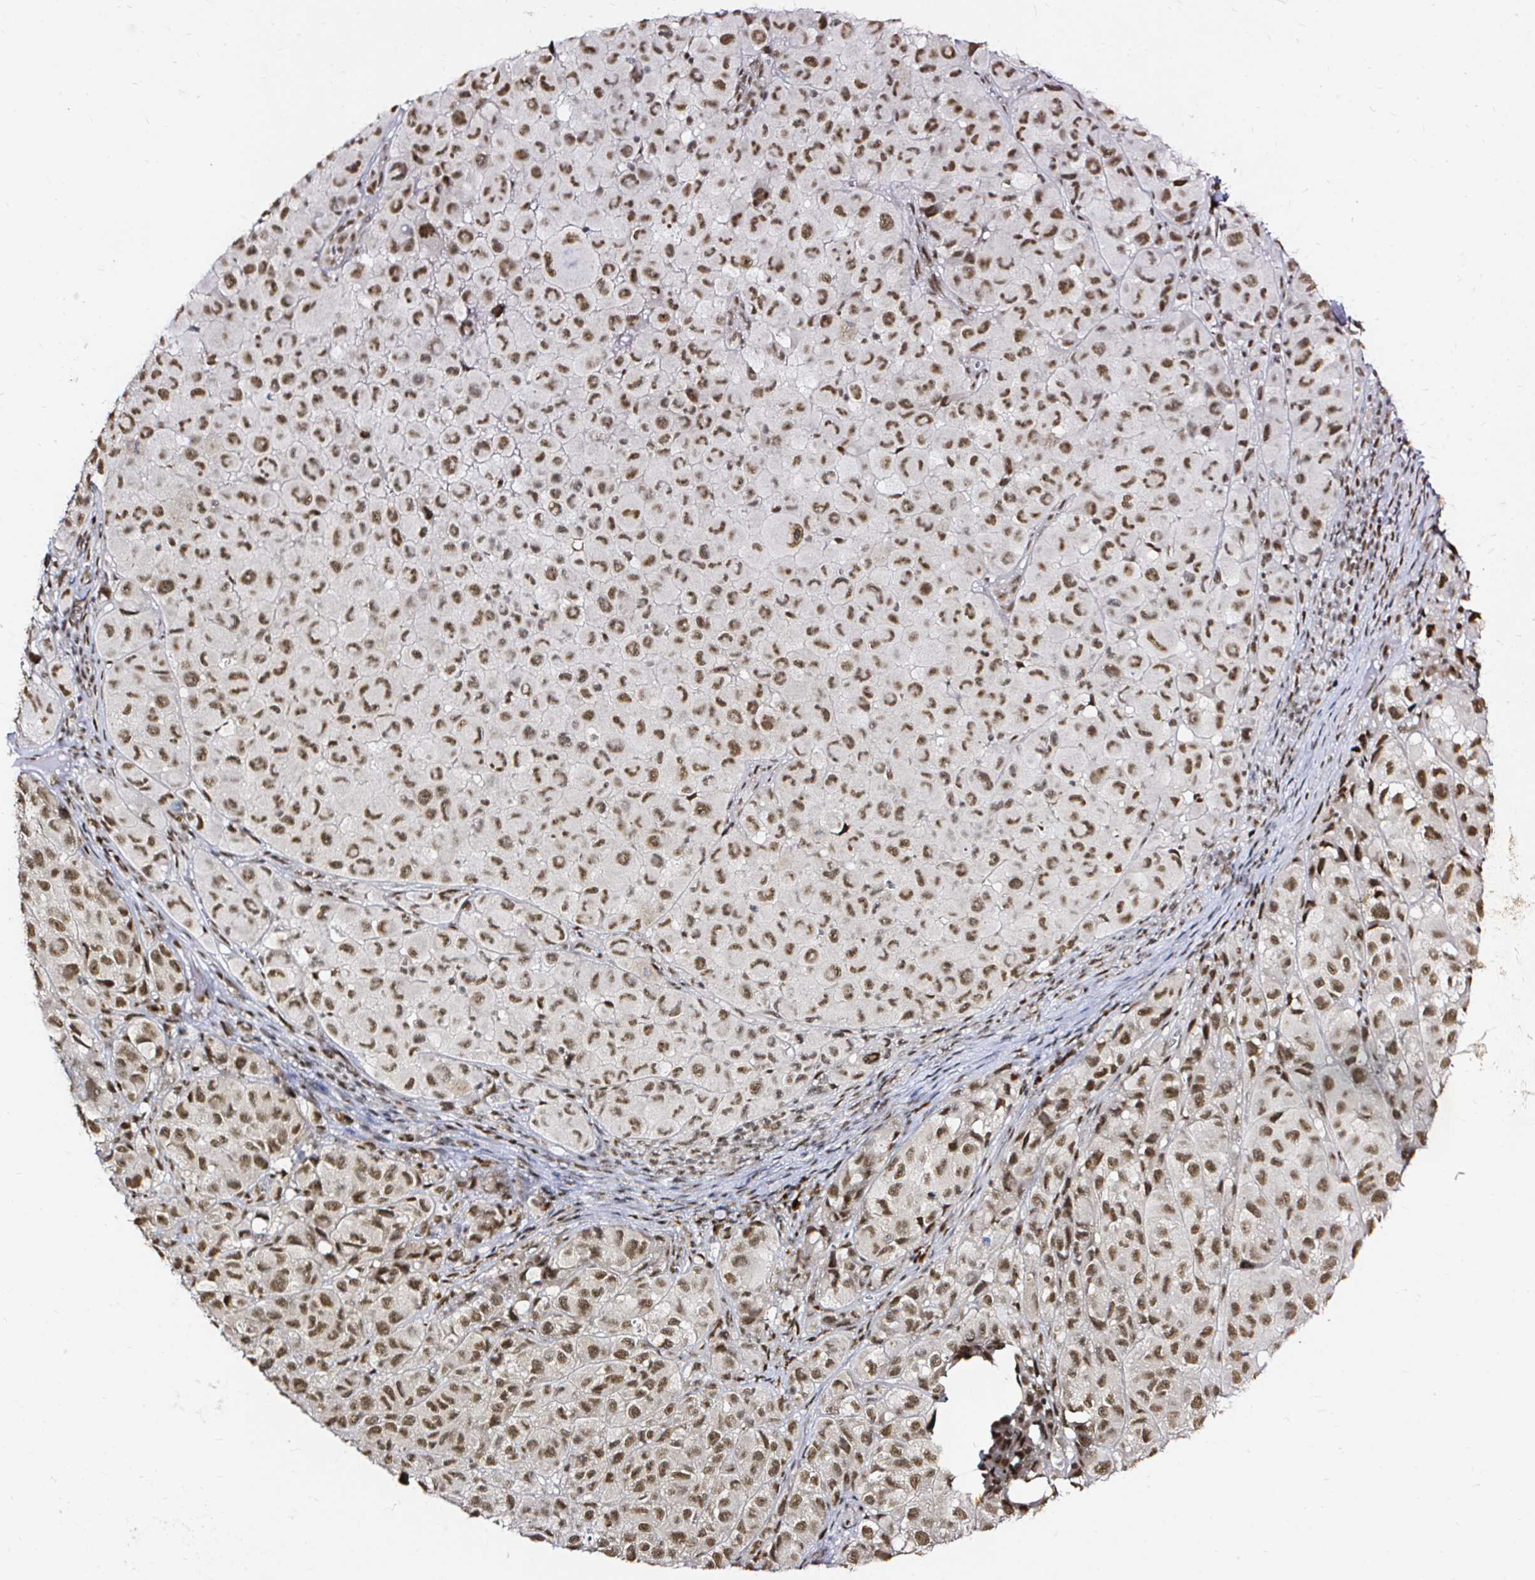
{"staining": {"intensity": "moderate", "quantity": ">75%", "location": "nuclear"}, "tissue": "melanoma", "cell_type": "Tumor cells", "image_type": "cancer", "snomed": [{"axis": "morphology", "description": "Malignant melanoma, NOS"}, {"axis": "topography", "description": "Skin"}], "caption": "Protein analysis of melanoma tissue demonstrates moderate nuclear positivity in approximately >75% of tumor cells.", "gene": "SNRPC", "patient": {"sex": "male", "age": 93}}